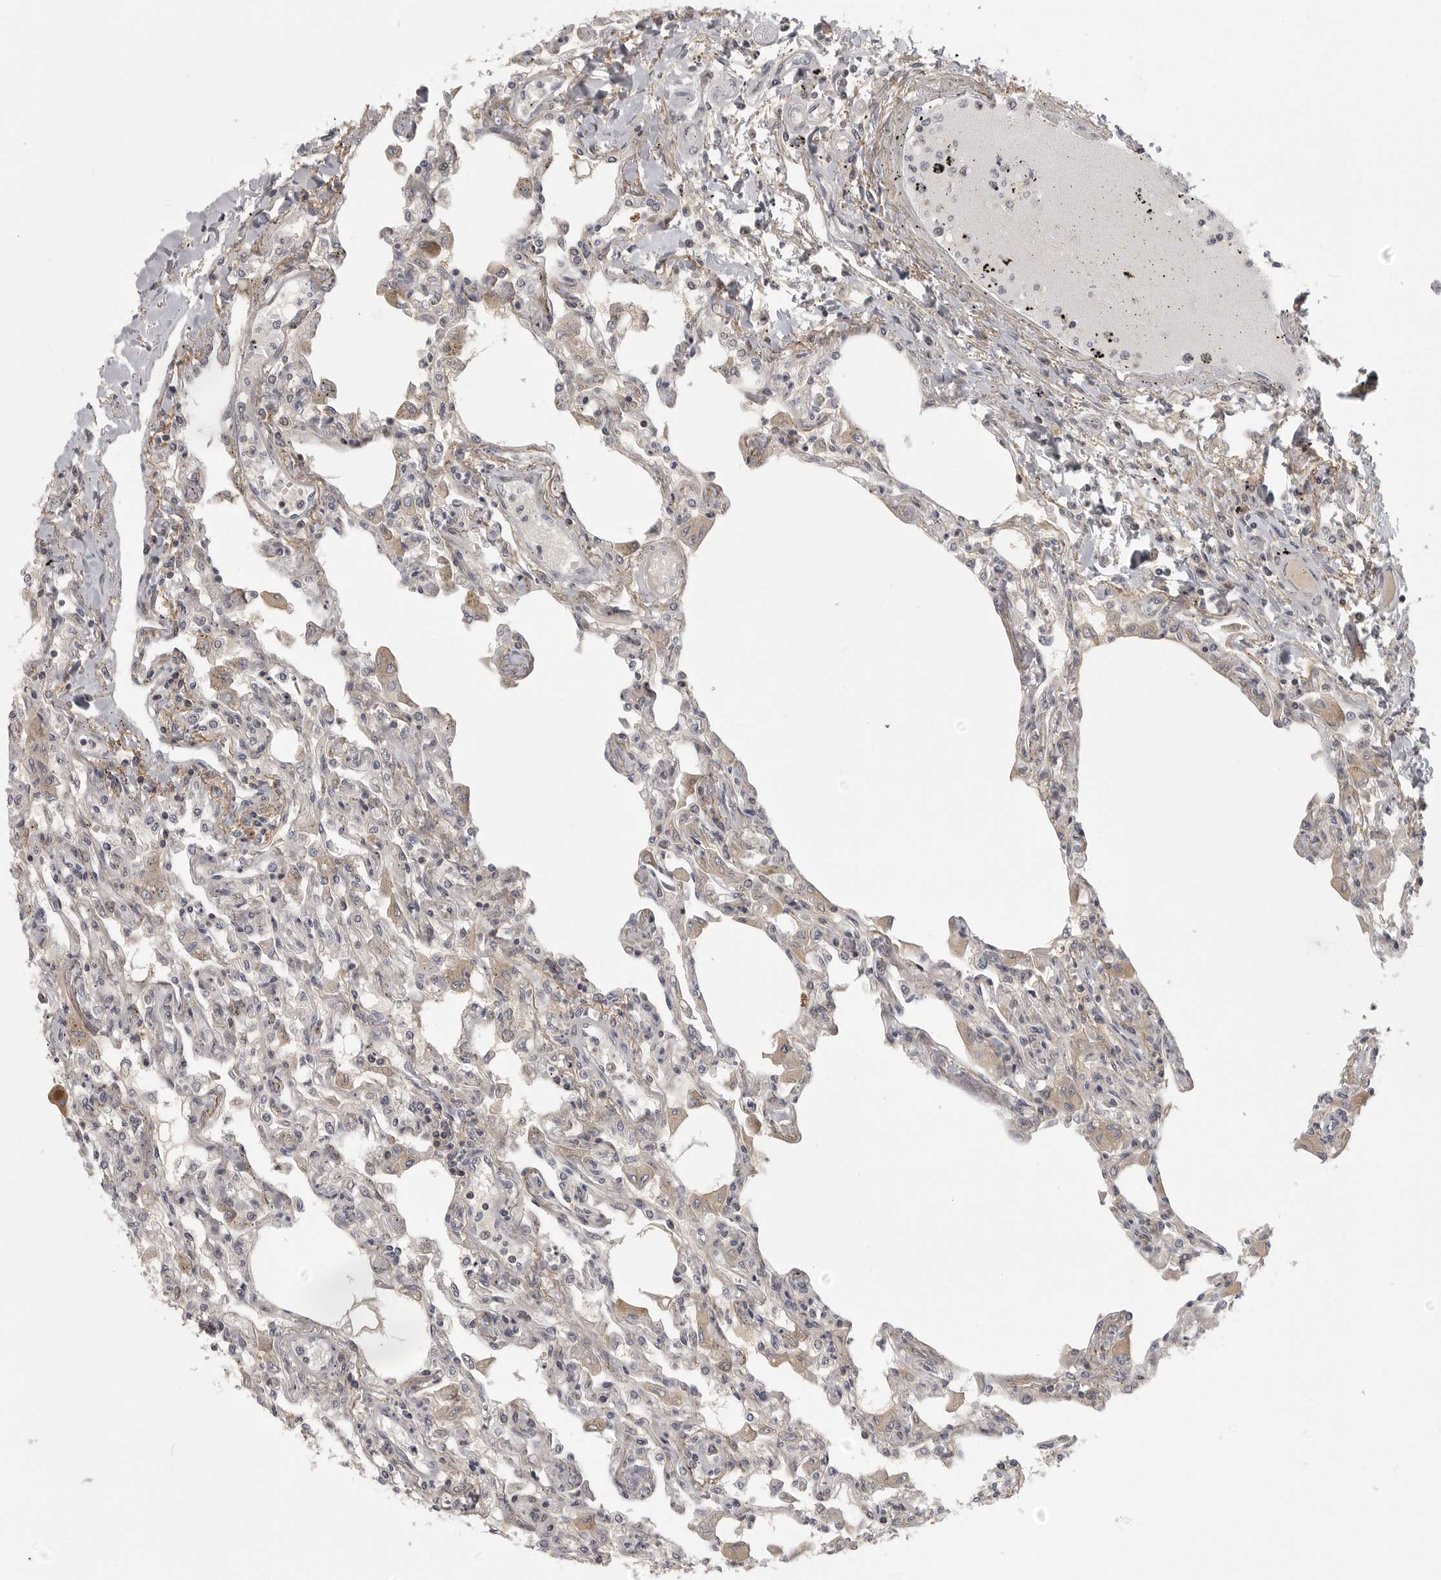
{"staining": {"intensity": "weak", "quantity": "25%-75%", "location": "nuclear"}, "tissue": "lung", "cell_type": "Alveolar cells", "image_type": "normal", "snomed": [{"axis": "morphology", "description": "Normal tissue, NOS"}, {"axis": "topography", "description": "Bronchus"}, {"axis": "topography", "description": "Lung"}], "caption": "Immunohistochemistry (IHC) of normal human lung demonstrates low levels of weak nuclear staining in approximately 25%-75% of alveolar cells. The protein is shown in brown color, while the nuclei are stained blue.", "gene": "UROD", "patient": {"sex": "female", "age": 49}}